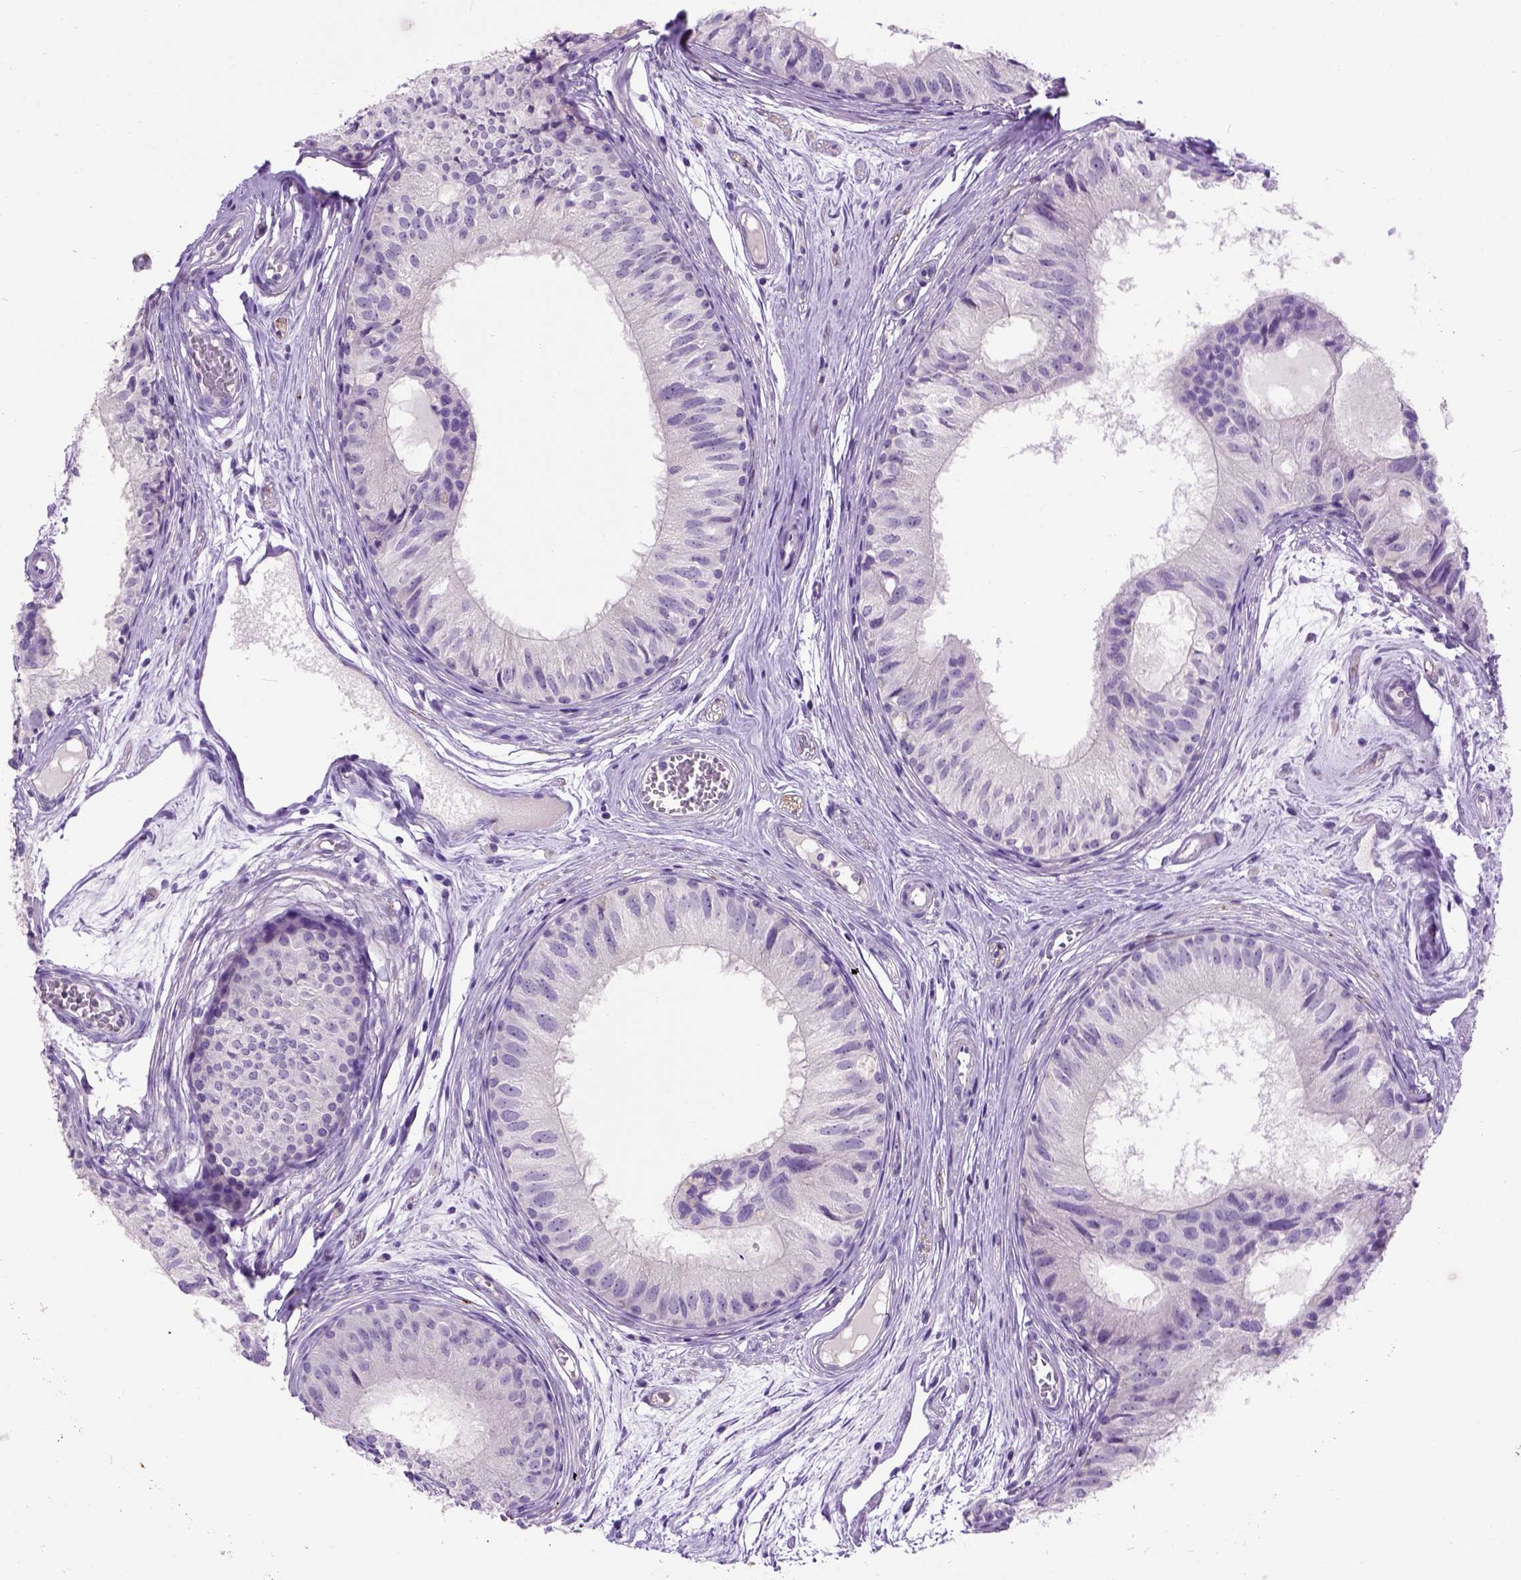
{"staining": {"intensity": "negative", "quantity": "none", "location": "none"}, "tissue": "epididymis", "cell_type": "Glandular cells", "image_type": "normal", "snomed": [{"axis": "morphology", "description": "Normal tissue, NOS"}, {"axis": "topography", "description": "Epididymis"}], "caption": "Glandular cells are negative for protein expression in benign human epididymis. (DAB (3,3'-diaminobenzidine) IHC visualized using brightfield microscopy, high magnification).", "gene": "MAPT", "patient": {"sex": "male", "age": 25}}